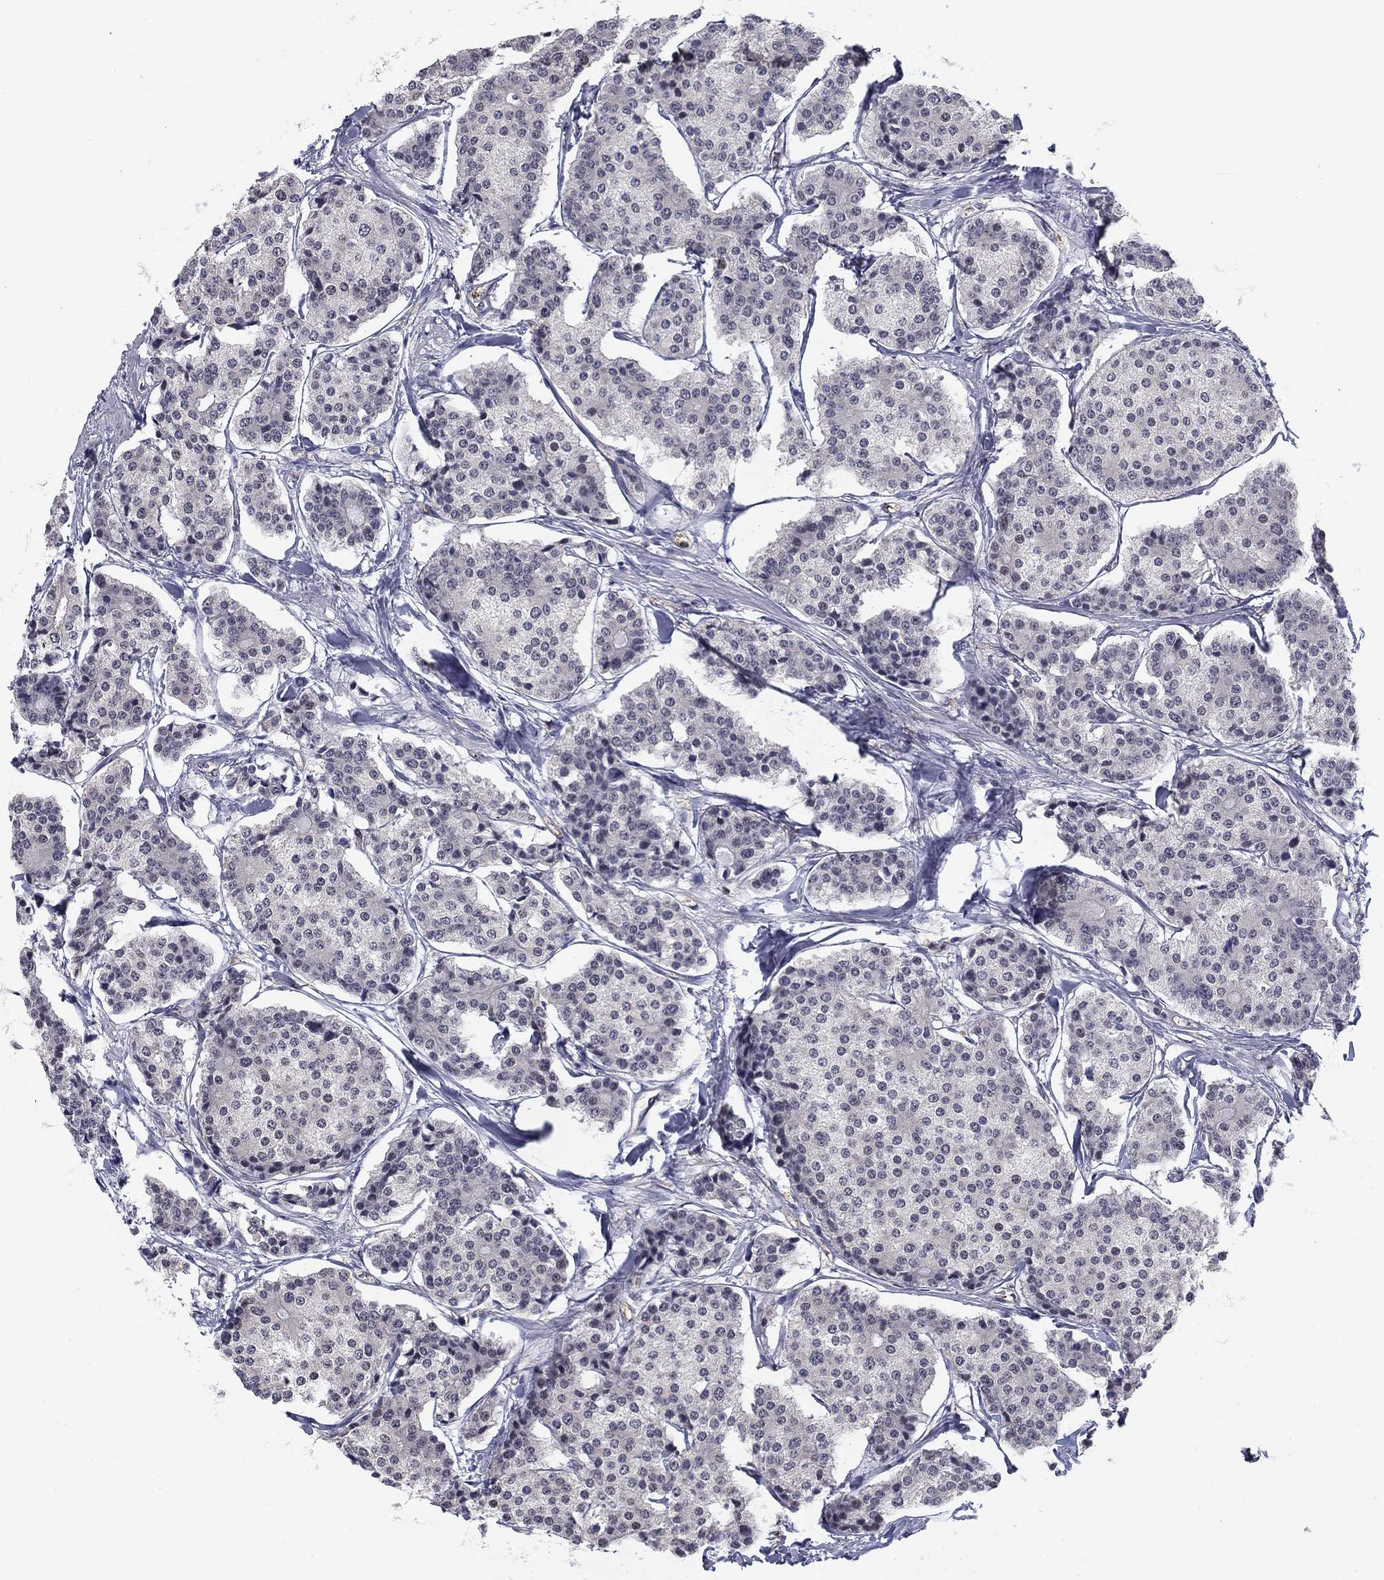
{"staining": {"intensity": "negative", "quantity": "none", "location": "none"}, "tissue": "carcinoid", "cell_type": "Tumor cells", "image_type": "cancer", "snomed": [{"axis": "morphology", "description": "Carcinoid, malignant, NOS"}, {"axis": "topography", "description": "Small intestine"}], "caption": "Immunohistochemical staining of carcinoid shows no significant staining in tumor cells.", "gene": "PLCB2", "patient": {"sex": "female", "age": 65}}